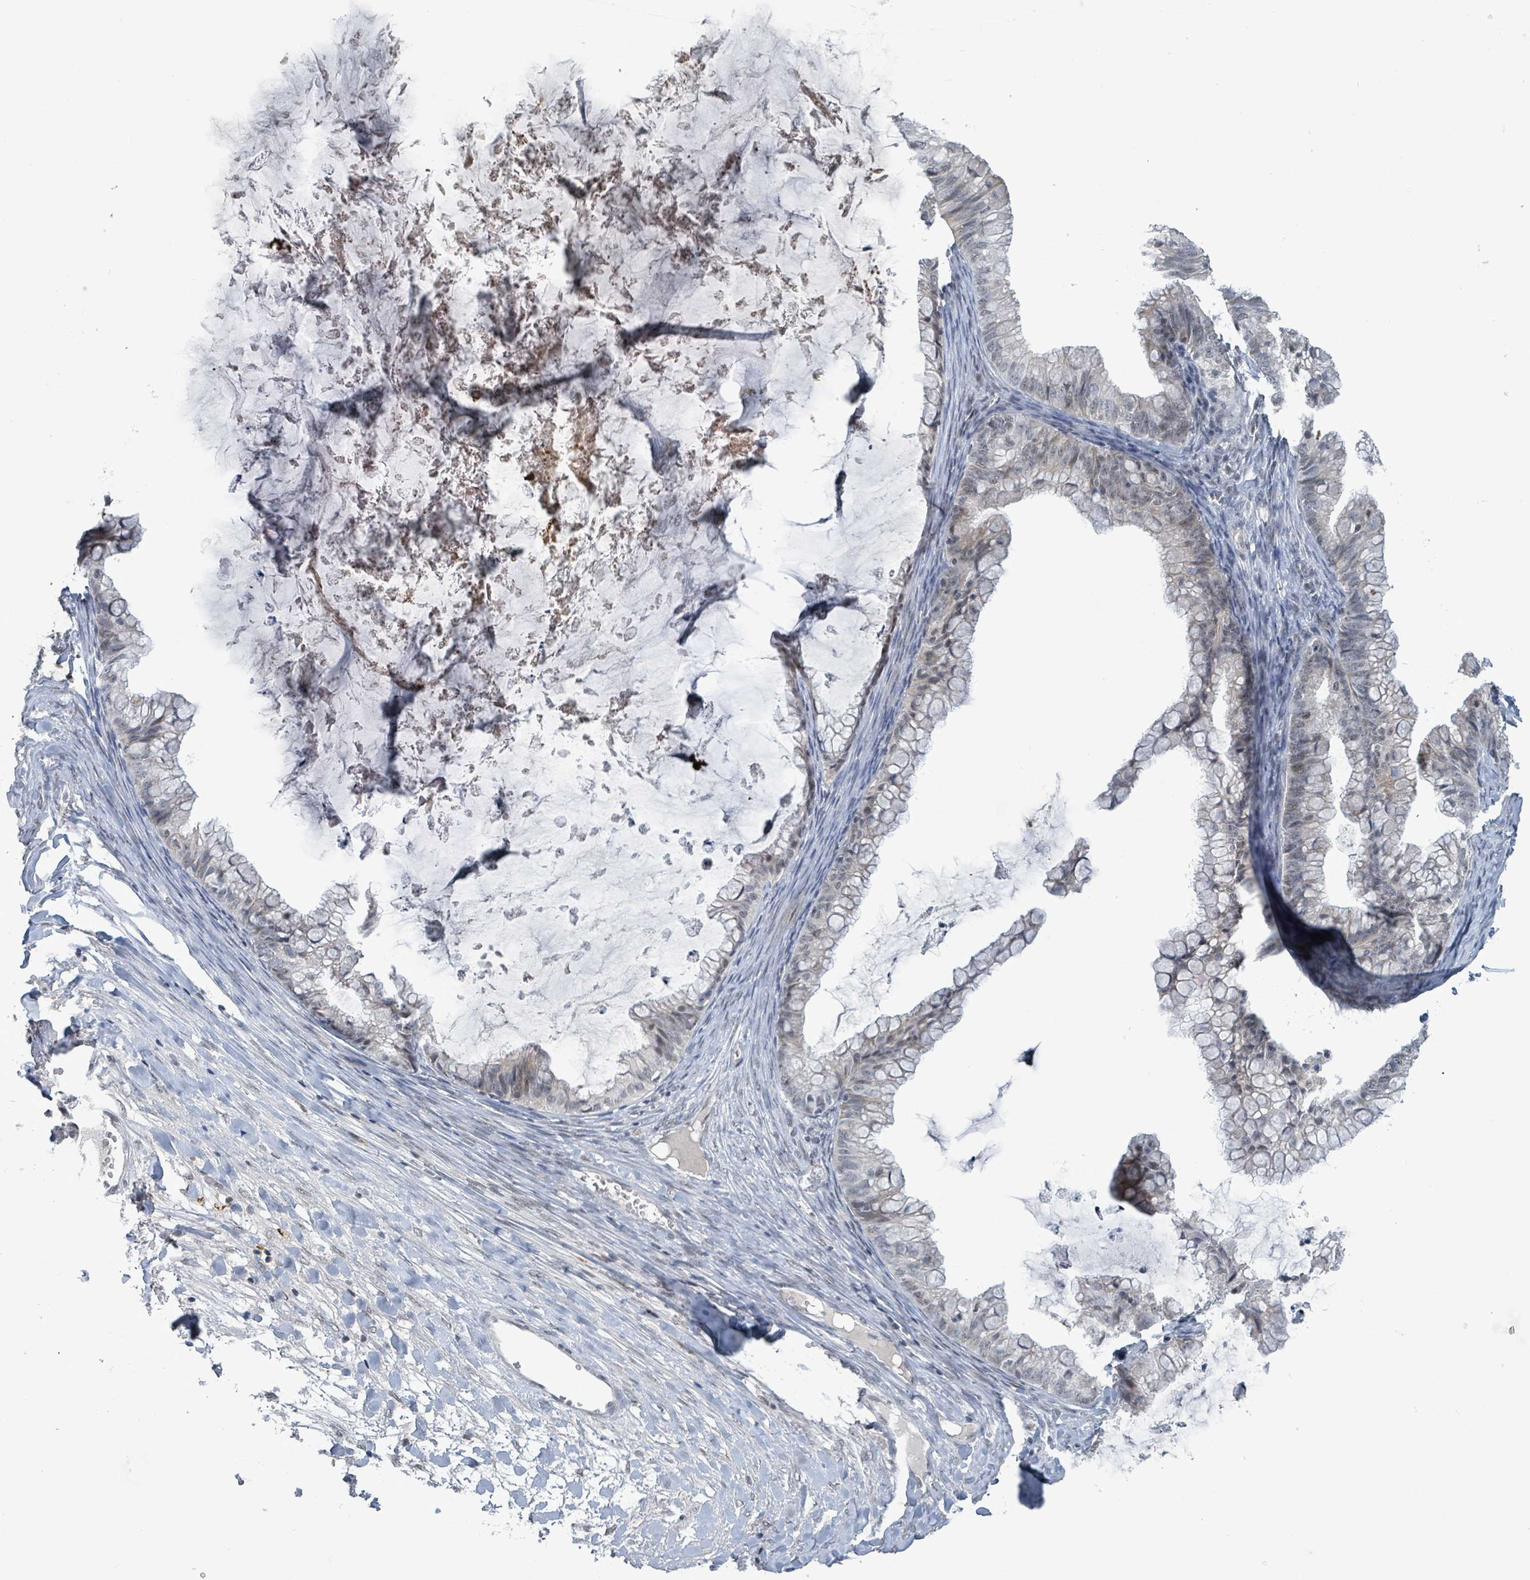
{"staining": {"intensity": "negative", "quantity": "none", "location": "none"}, "tissue": "ovarian cancer", "cell_type": "Tumor cells", "image_type": "cancer", "snomed": [{"axis": "morphology", "description": "Cystadenocarcinoma, mucinous, NOS"}, {"axis": "topography", "description": "Ovary"}], "caption": "The micrograph reveals no significant positivity in tumor cells of ovarian cancer (mucinous cystadenocarcinoma).", "gene": "BANP", "patient": {"sex": "female", "age": 35}}